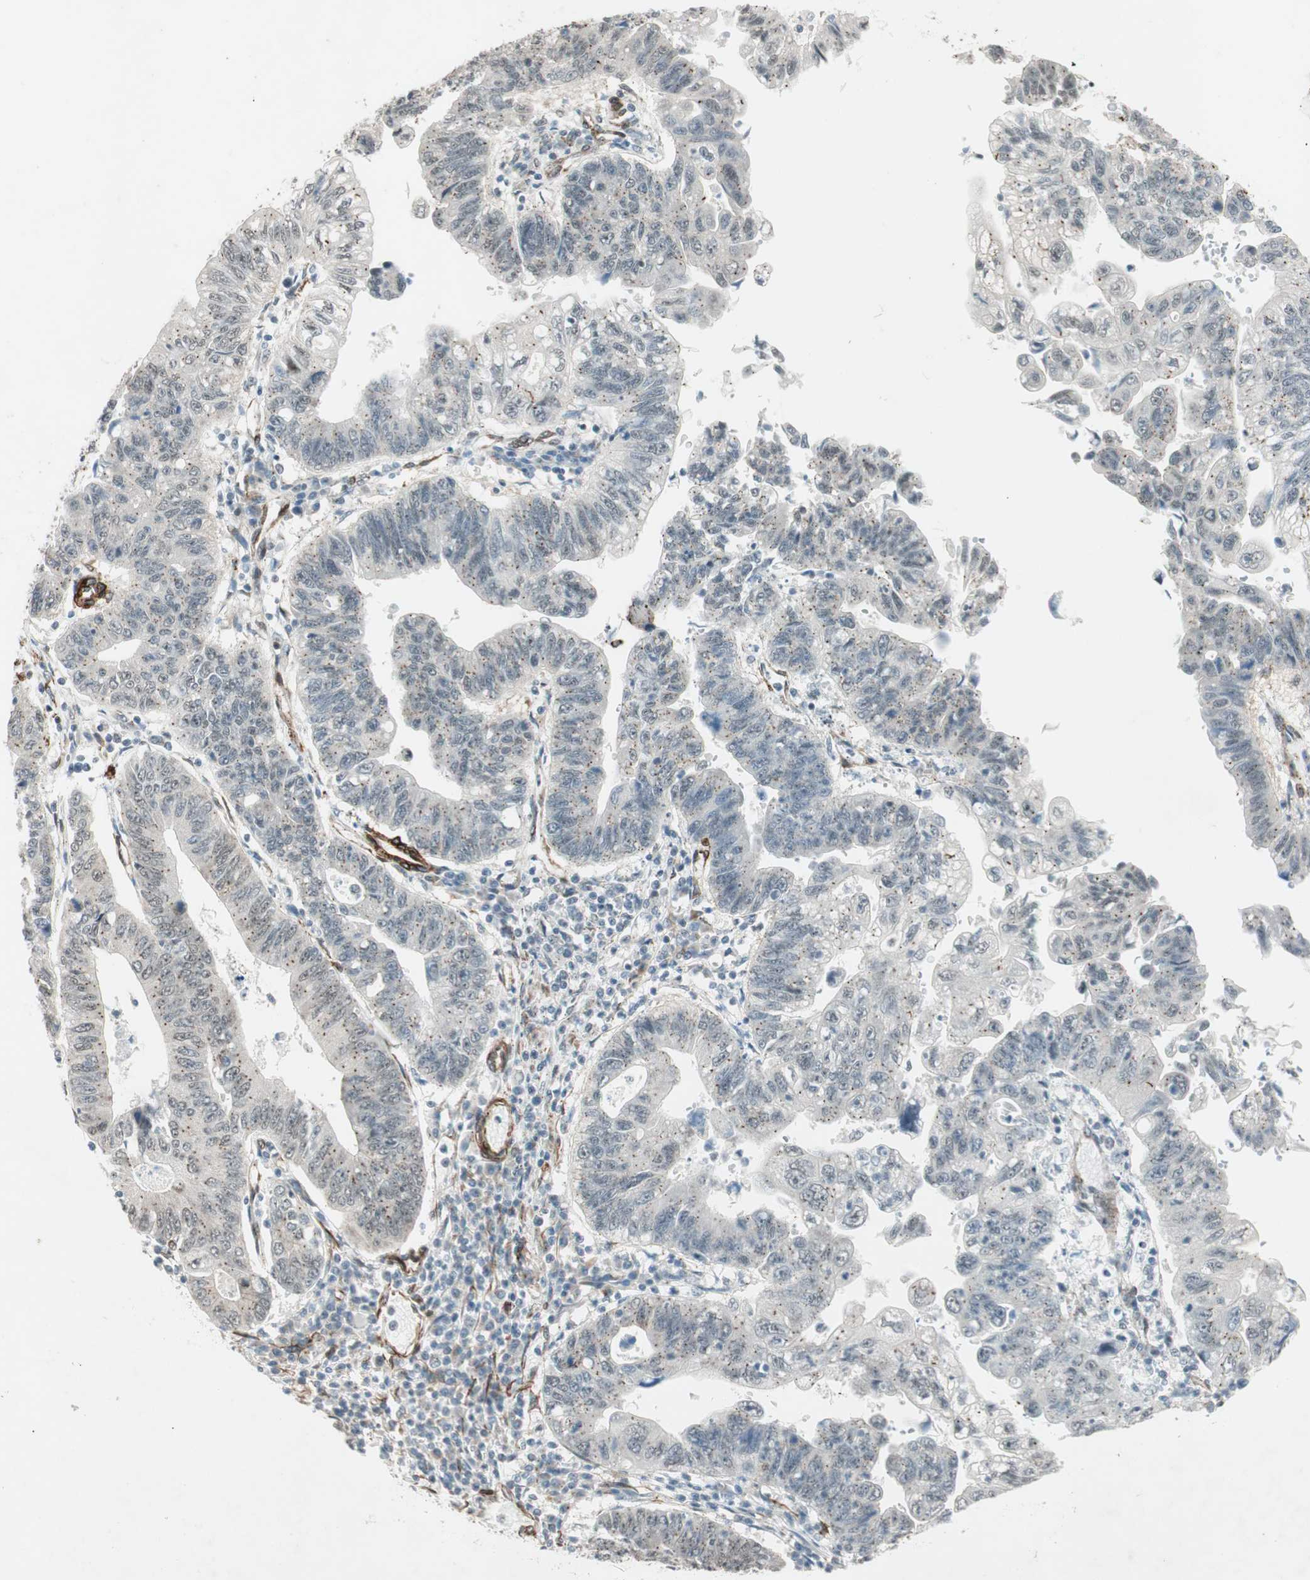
{"staining": {"intensity": "moderate", "quantity": "25%-75%", "location": "cytoplasmic/membranous"}, "tissue": "stomach cancer", "cell_type": "Tumor cells", "image_type": "cancer", "snomed": [{"axis": "morphology", "description": "Adenocarcinoma, NOS"}, {"axis": "topography", "description": "Stomach"}], "caption": "A medium amount of moderate cytoplasmic/membranous expression is present in approximately 25%-75% of tumor cells in stomach adenocarcinoma tissue. (brown staining indicates protein expression, while blue staining denotes nuclei).", "gene": "CDK19", "patient": {"sex": "male", "age": 59}}